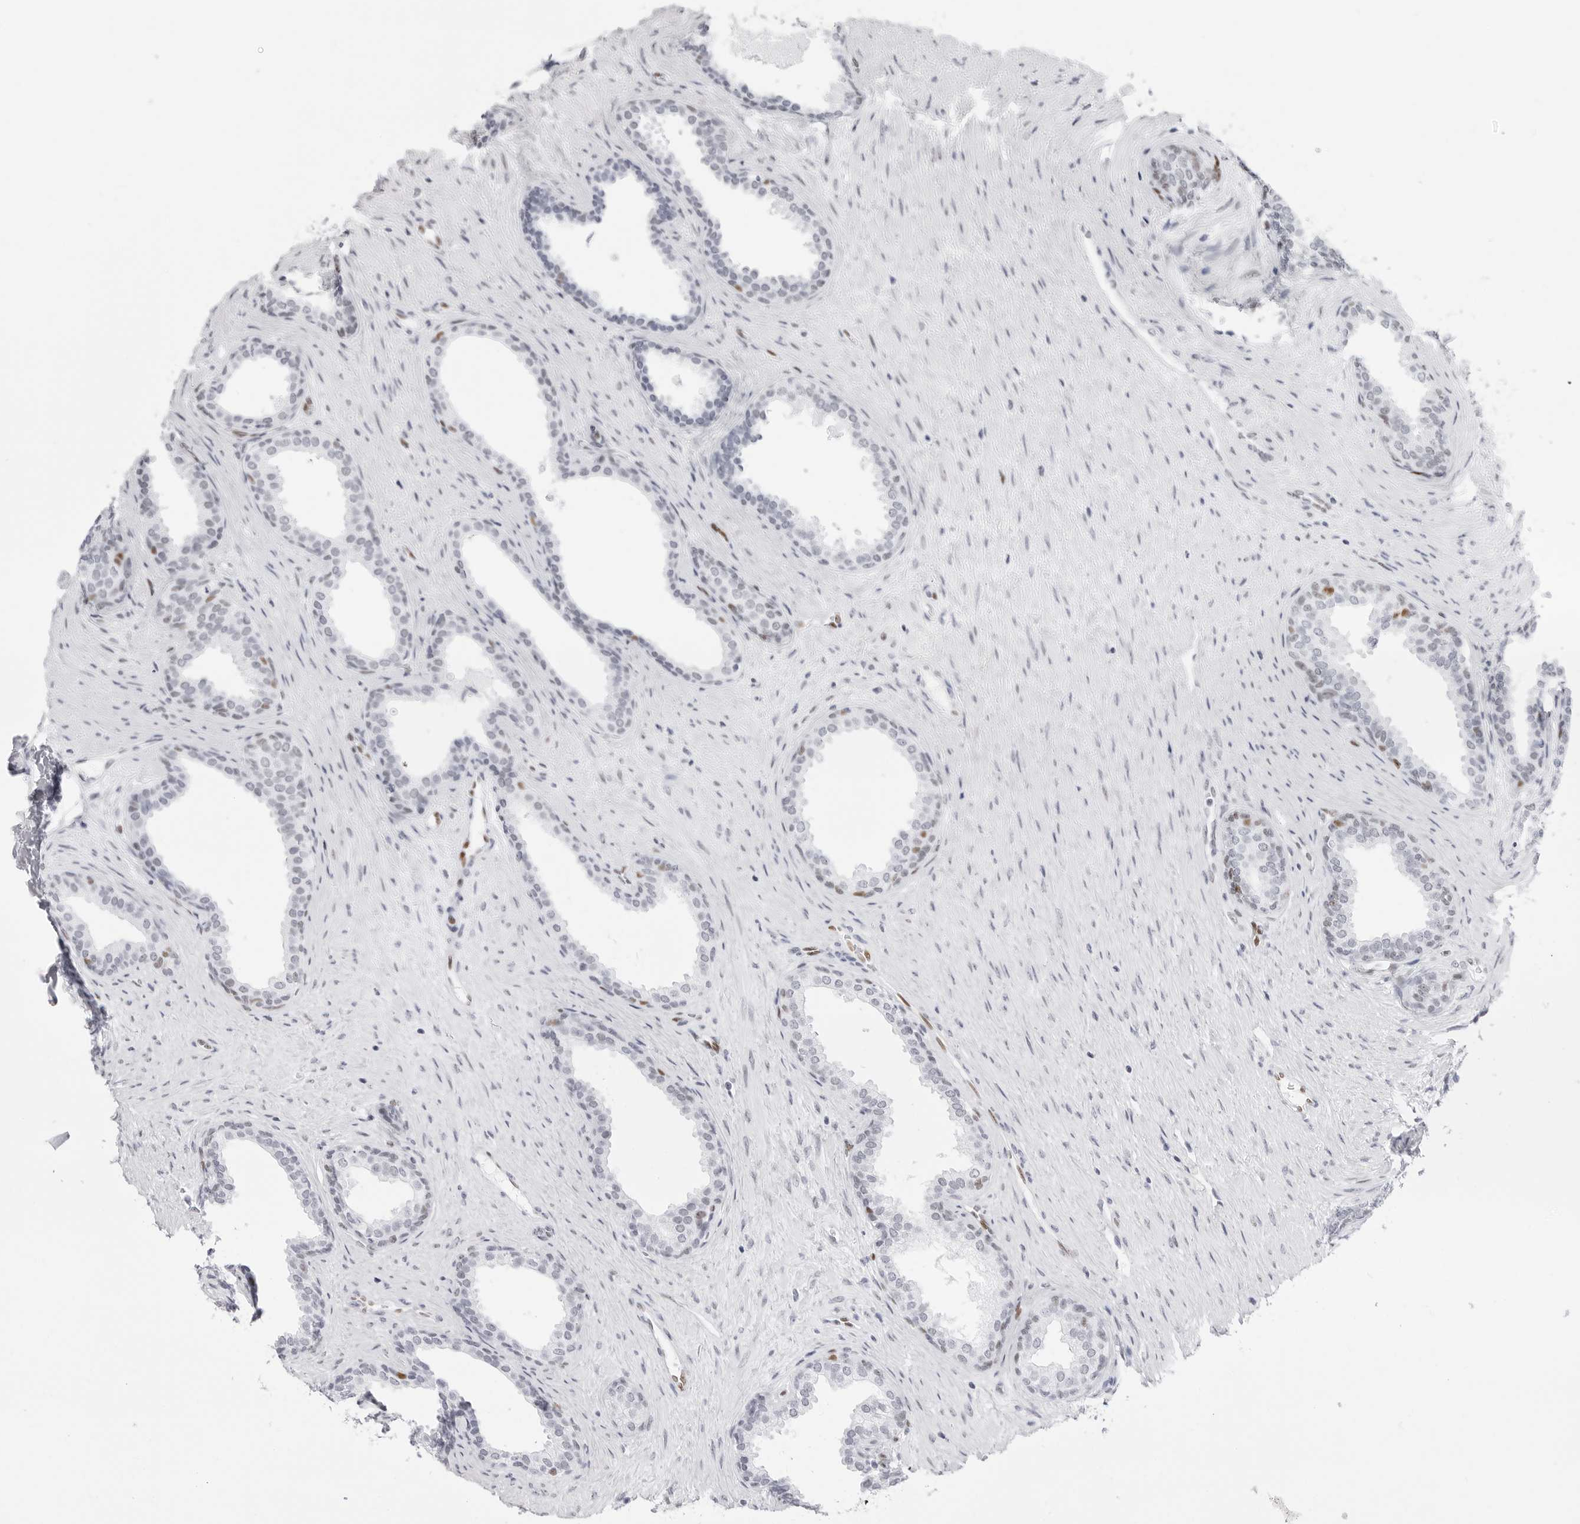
{"staining": {"intensity": "weak", "quantity": "<25%", "location": "nuclear"}, "tissue": "prostate", "cell_type": "Glandular cells", "image_type": "normal", "snomed": [{"axis": "morphology", "description": "Normal tissue, NOS"}, {"axis": "topography", "description": "Prostate"}], "caption": "This is an immunohistochemistry (IHC) image of normal human prostate. There is no positivity in glandular cells.", "gene": "NASP", "patient": {"sex": "male", "age": 76}}